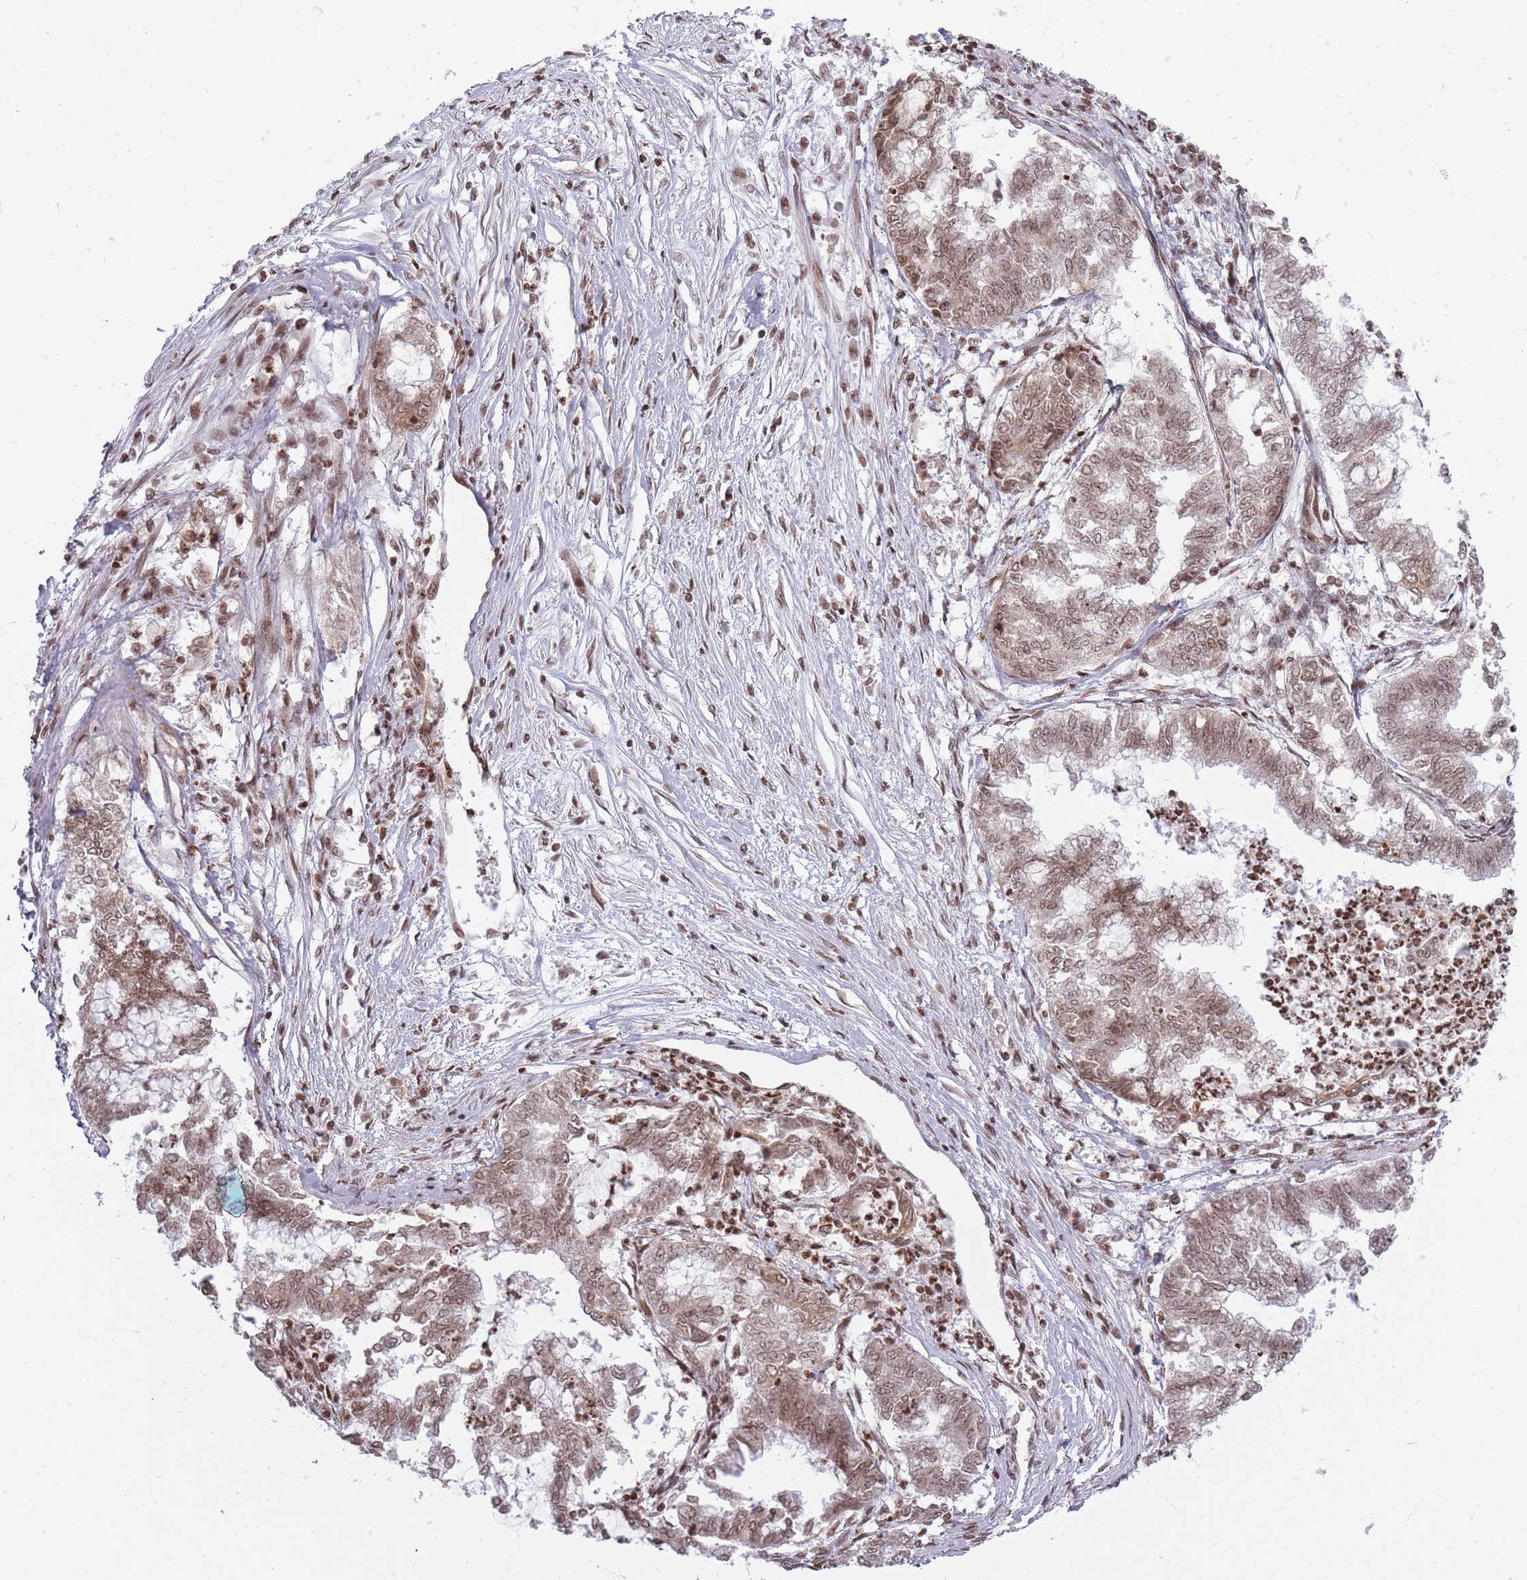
{"staining": {"intensity": "weak", "quantity": ">75%", "location": "cytoplasmic/membranous,nuclear"}, "tissue": "endometrial cancer", "cell_type": "Tumor cells", "image_type": "cancer", "snomed": [{"axis": "morphology", "description": "Adenocarcinoma, NOS"}, {"axis": "topography", "description": "Endometrium"}], "caption": "A high-resolution image shows immunohistochemistry (IHC) staining of endometrial cancer (adenocarcinoma), which shows weak cytoplasmic/membranous and nuclear expression in approximately >75% of tumor cells.", "gene": "TMC6", "patient": {"sex": "female", "age": 79}}